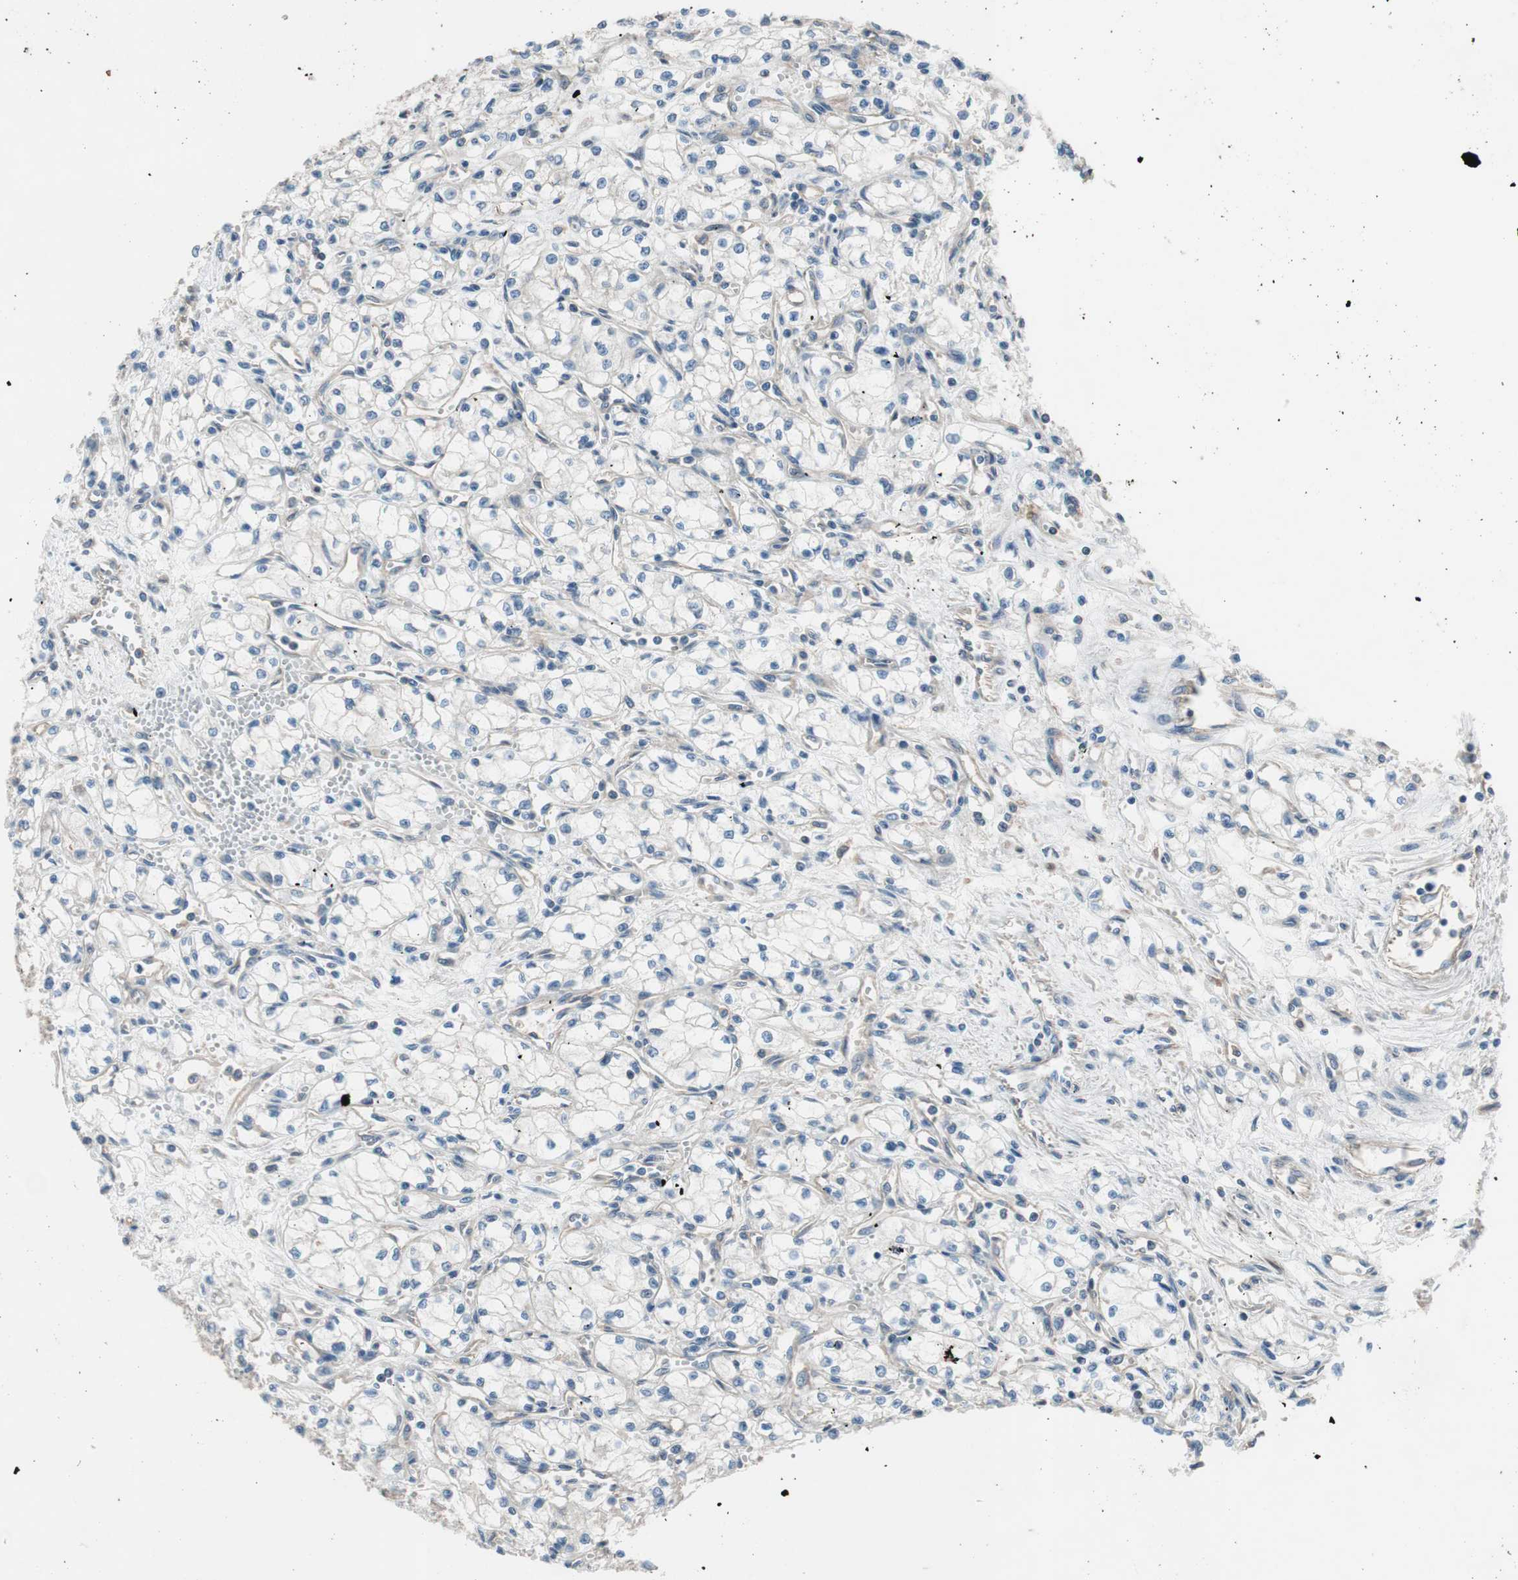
{"staining": {"intensity": "weak", "quantity": "<25%", "location": "cytoplasmic/membranous"}, "tissue": "renal cancer", "cell_type": "Tumor cells", "image_type": "cancer", "snomed": [{"axis": "morphology", "description": "Normal tissue, NOS"}, {"axis": "morphology", "description": "Adenocarcinoma, NOS"}, {"axis": "topography", "description": "Kidney"}], "caption": "Tumor cells show no significant protein expression in renal adenocarcinoma.", "gene": "CALML3", "patient": {"sex": "male", "age": 59}}